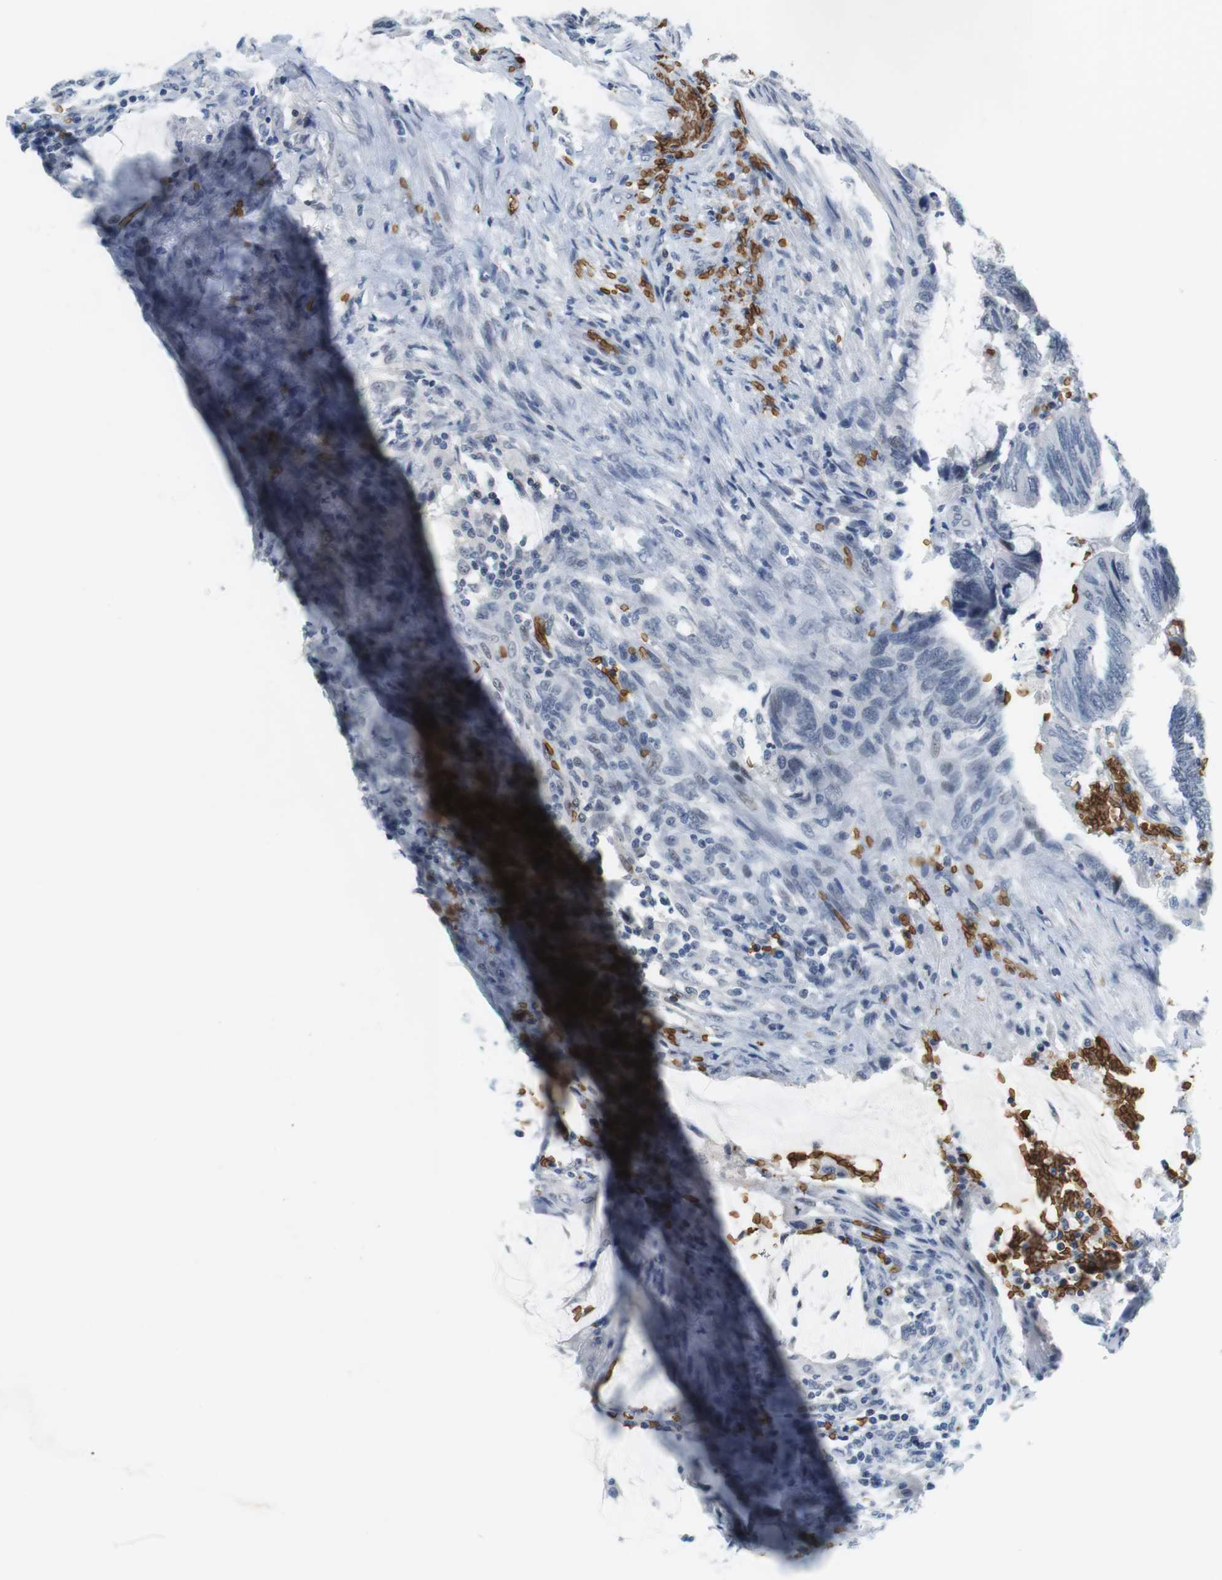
{"staining": {"intensity": "negative", "quantity": "none", "location": "none"}, "tissue": "colorectal cancer", "cell_type": "Tumor cells", "image_type": "cancer", "snomed": [{"axis": "morphology", "description": "Normal tissue, NOS"}, {"axis": "morphology", "description": "Adenocarcinoma, NOS"}, {"axis": "topography", "description": "Rectum"}, {"axis": "topography", "description": "Peripheral nerve tissue"}], "caption": "DAB (3,3'-diaminobenzidine) immunohistochemical staining of human colorectal cancer displays no significant staining in tumor cells.", "gene": "SLC4A1", "patient": {"sex": "male", "age": 92}}